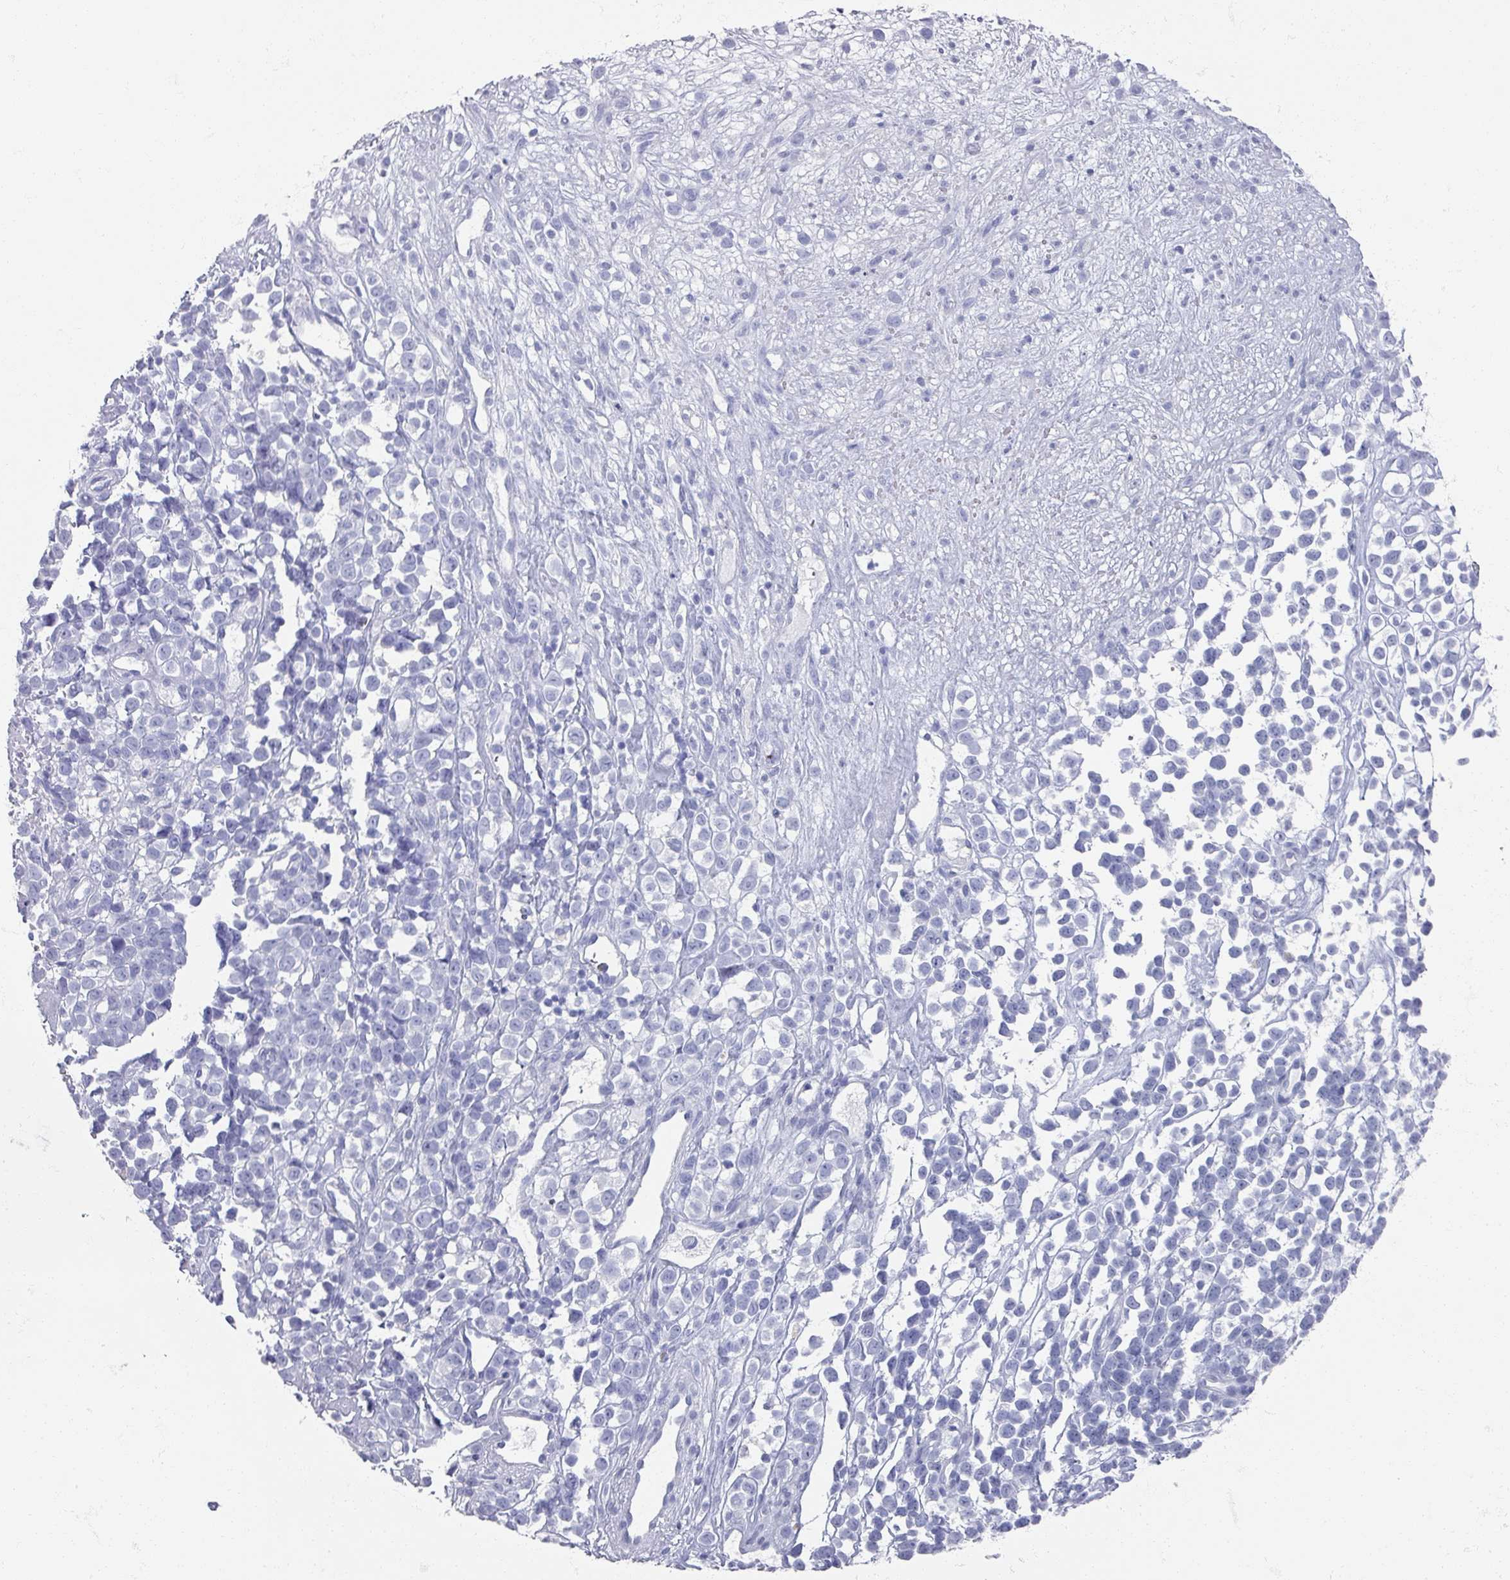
{"staining": {"intensity": "negative", "quantity": "none", "location": "none"}, "tissue": "melanoma", "cell_type": "Tumor cells", "image_type": "cancer", "snomed": [{"axis": "morphology", "description": "Malignant melanoma, NOS"}, {"axis": "topography", "description": "Nose, NOS"}], "caption": "The immunohistochemistry histopathology image has no significant staining in tumor cells of melanoma tissue. (DAB immunohistochemistry (IHC) visualized using brightfield microscopy, high magnification).", "gene": "OMG", "patient": {"sex": "female", "age": 48}}